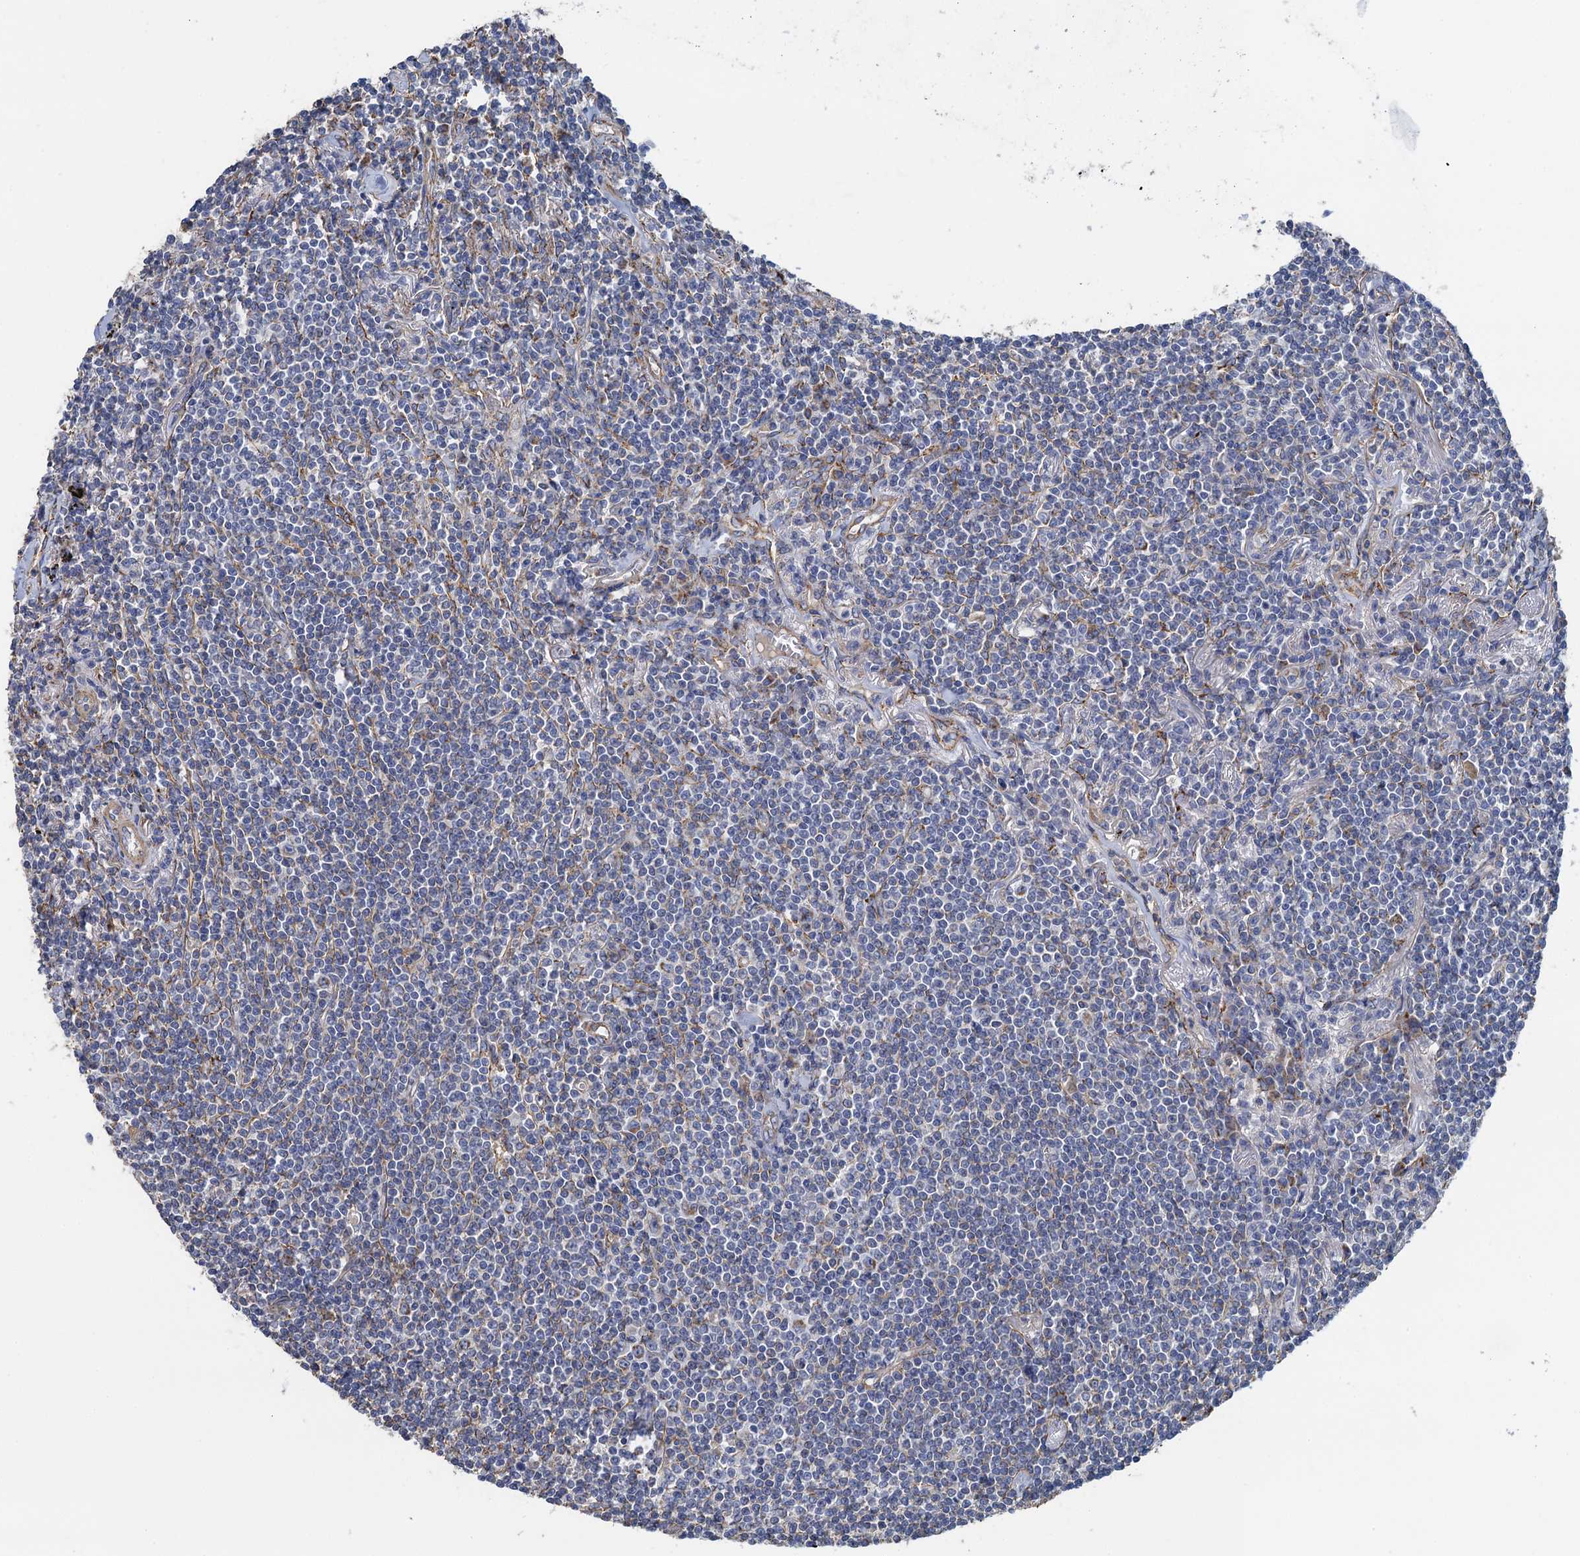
{"staining": {"intensity": "negative", "quantity": "none", "location": "none"}, "tissue": "lymphoma", "cell_type": "Tumor cells", "image_type": "cancer", "snomed": [{"axis": "morphology", "description": "Malignant lymphoma, non-Hodgkin's type, Low grade"}, {"axis": "topography", "description": "Lung"}], "caption": "Immunohistochemical staining of lymphoma exhibits no significant positivity in tumor cells.", "gene": "GCSH", "patient": {"sex": "female", "age": 71}}